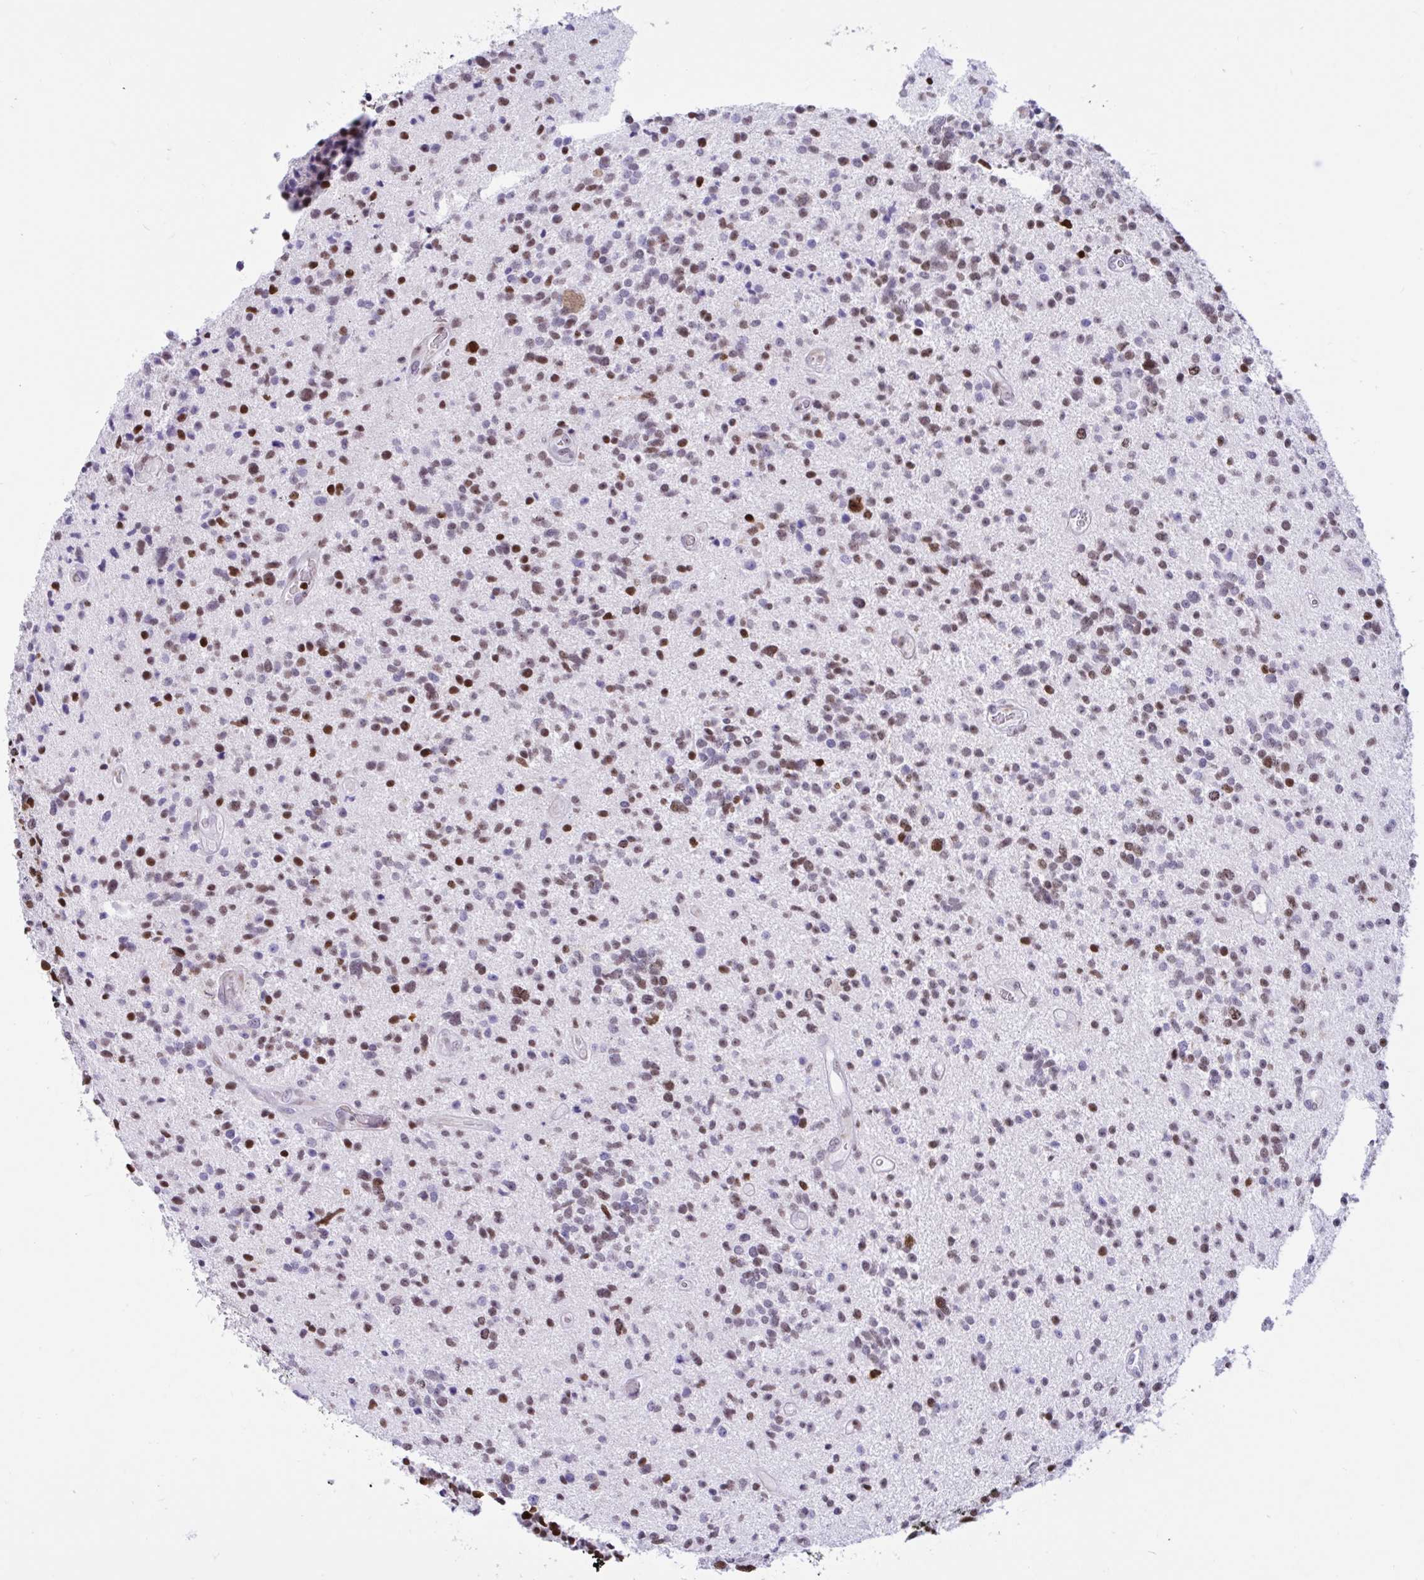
{"staining": {"intensity": "weak", "quantity": "25%-75%", "location": "nuclear"}, "tissue": "glioma", "cell_type": "Tumor cells", "image_type": "cancer", "snomed": [{"axis": "morphology", "description": "Glioma, malignant, High grade"}, {"axis": "topography", "description": "Brain"}], "caption": "Malignant glioma (high-grade) stained with immunohistochemistry shows weak nuclear staining in about 25%-75% of tumor cells.", "gene": "HMGB2", "patient": {"sex": "male", "age": 29}}